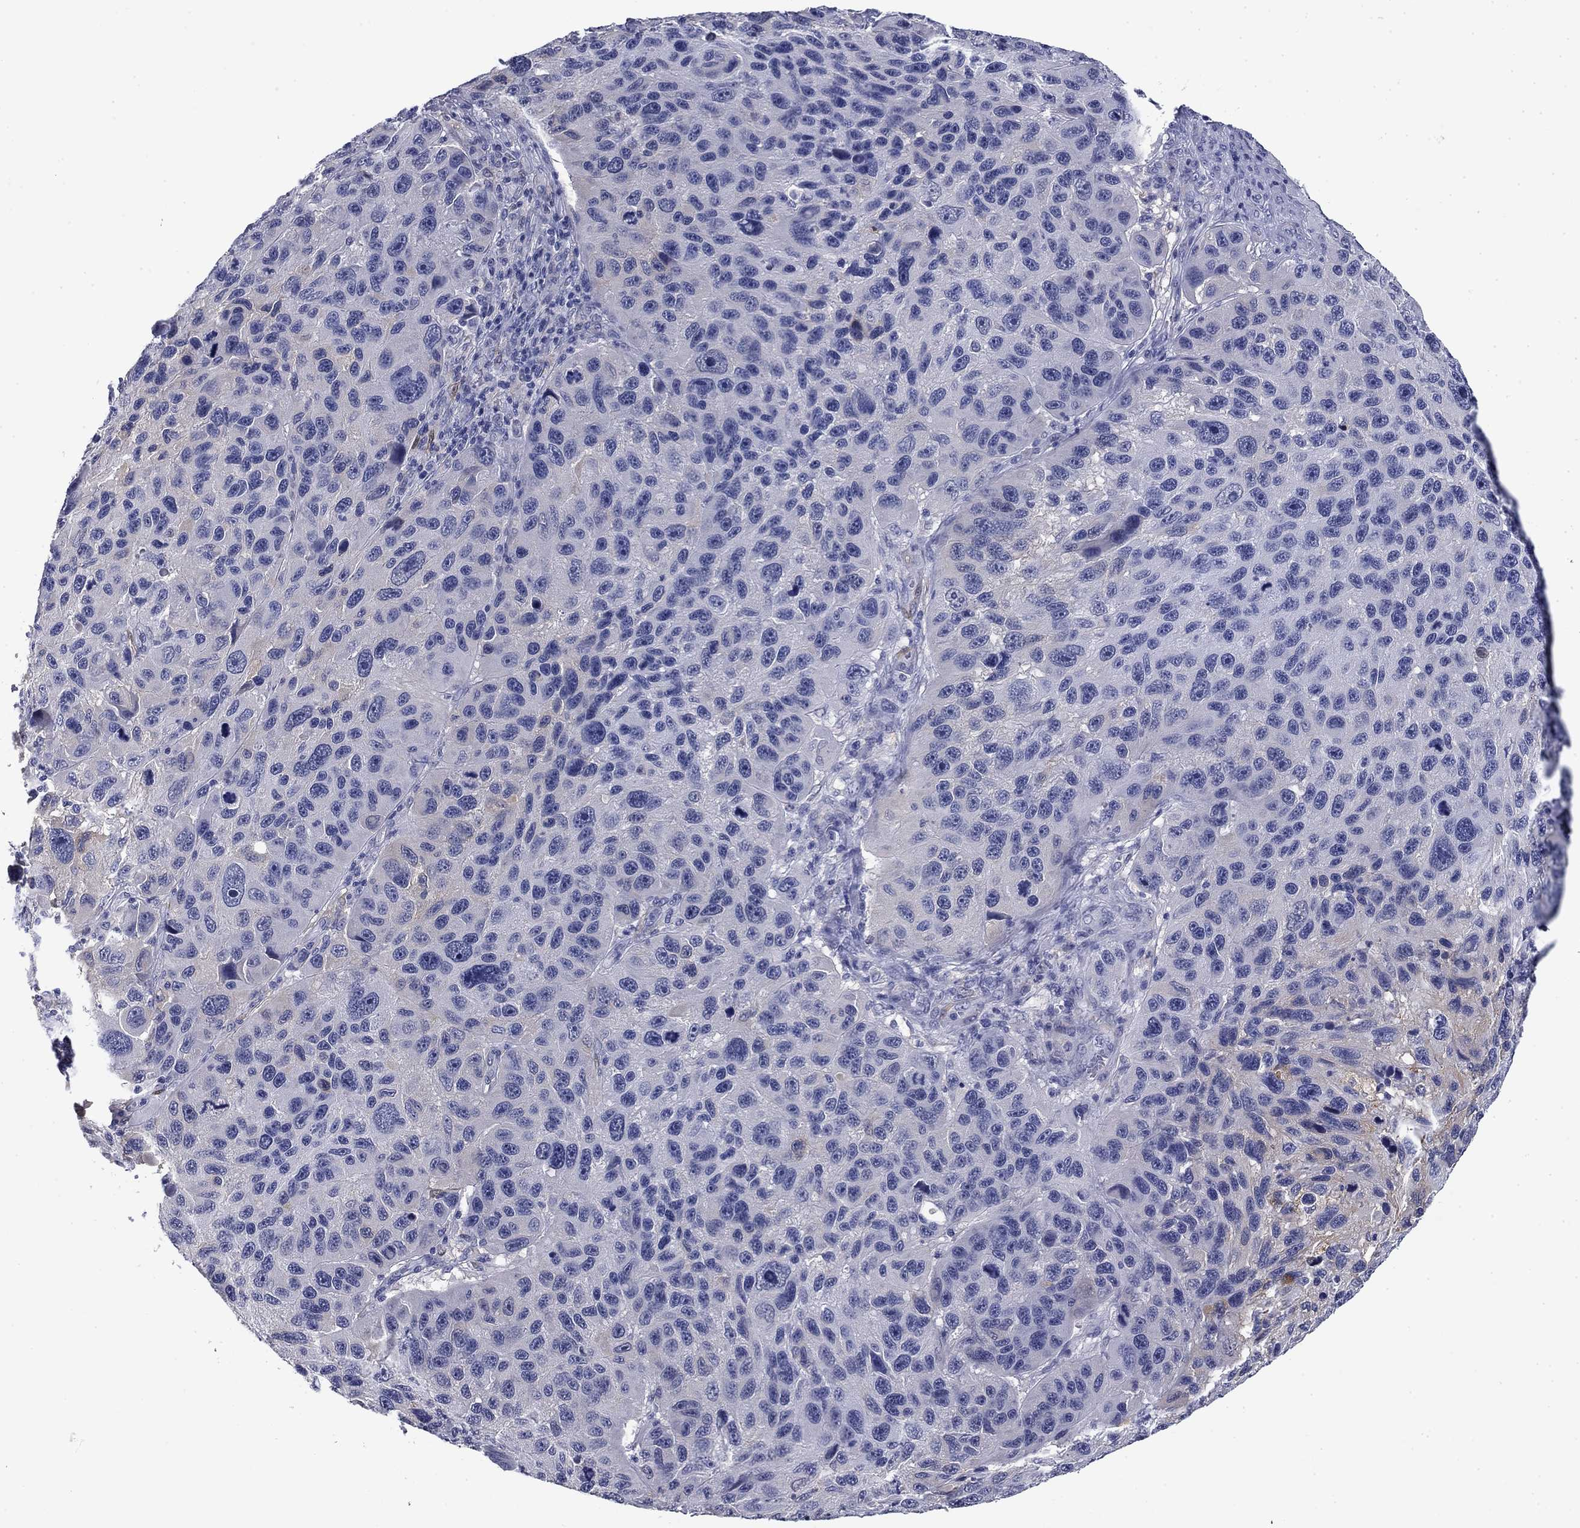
{"staining": {"intensity": "negative", "quantity": "none", "location": "none"}, "tissue": "melanoma", "cell_type": "Tumor cells", "image_type": "cancer", "snomed": [{"axis": "morphology", "description": "Malignant melanoma, NOS"}, {"axis": "topography", "description": "Skin"}], "caption": "Immunohistochemical staining of melanoma shows no significant expression in tumor cells.", "gene": "BCL2L14", "patient": {"sex": "male", "age": 53}}